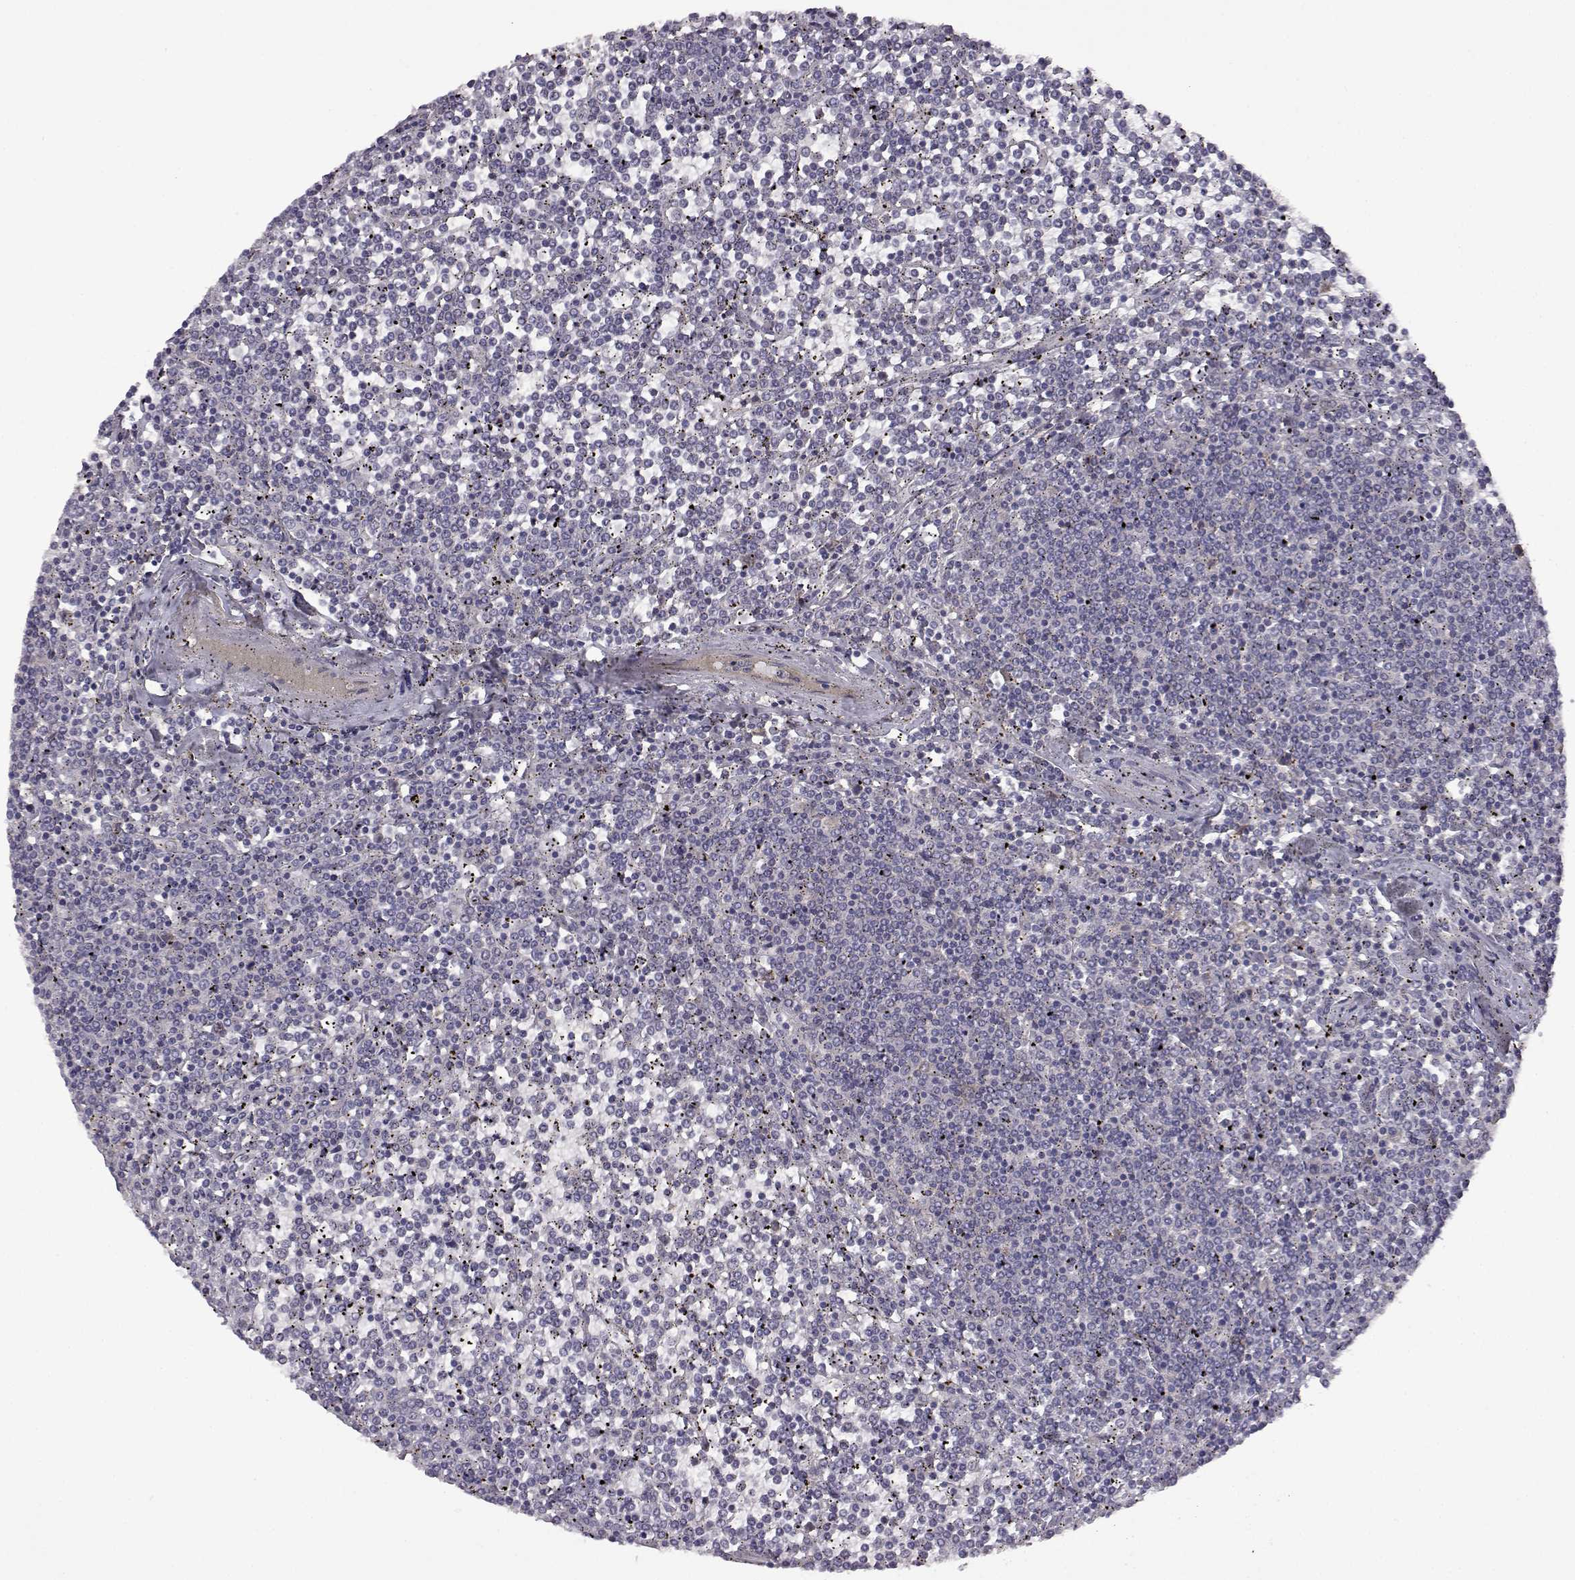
{"staining": {"intensity": "negative", "quantity": "none", "location": "none"}, "tissue": "lymphoma", "cell_type": "Tumor cells", "image_type": "cancer", "snomed": [{"axis": "morphology", "description": "Malignant lymphoma, non-Hodgkin's type, Low grade"}, {"axis": "topography", "description": "Spleen"}], "caption": "IHC photomicrograph of neoplastic tissue: human malignant lymphoma, non-Hodgkin's type (low-grade) stained with DAB (3,3'-diaminobenzidine) exhibits no significant protein positivity in tumor cells.", "gene": "VGF", "patient": {"sex": "female", "age": 19}}